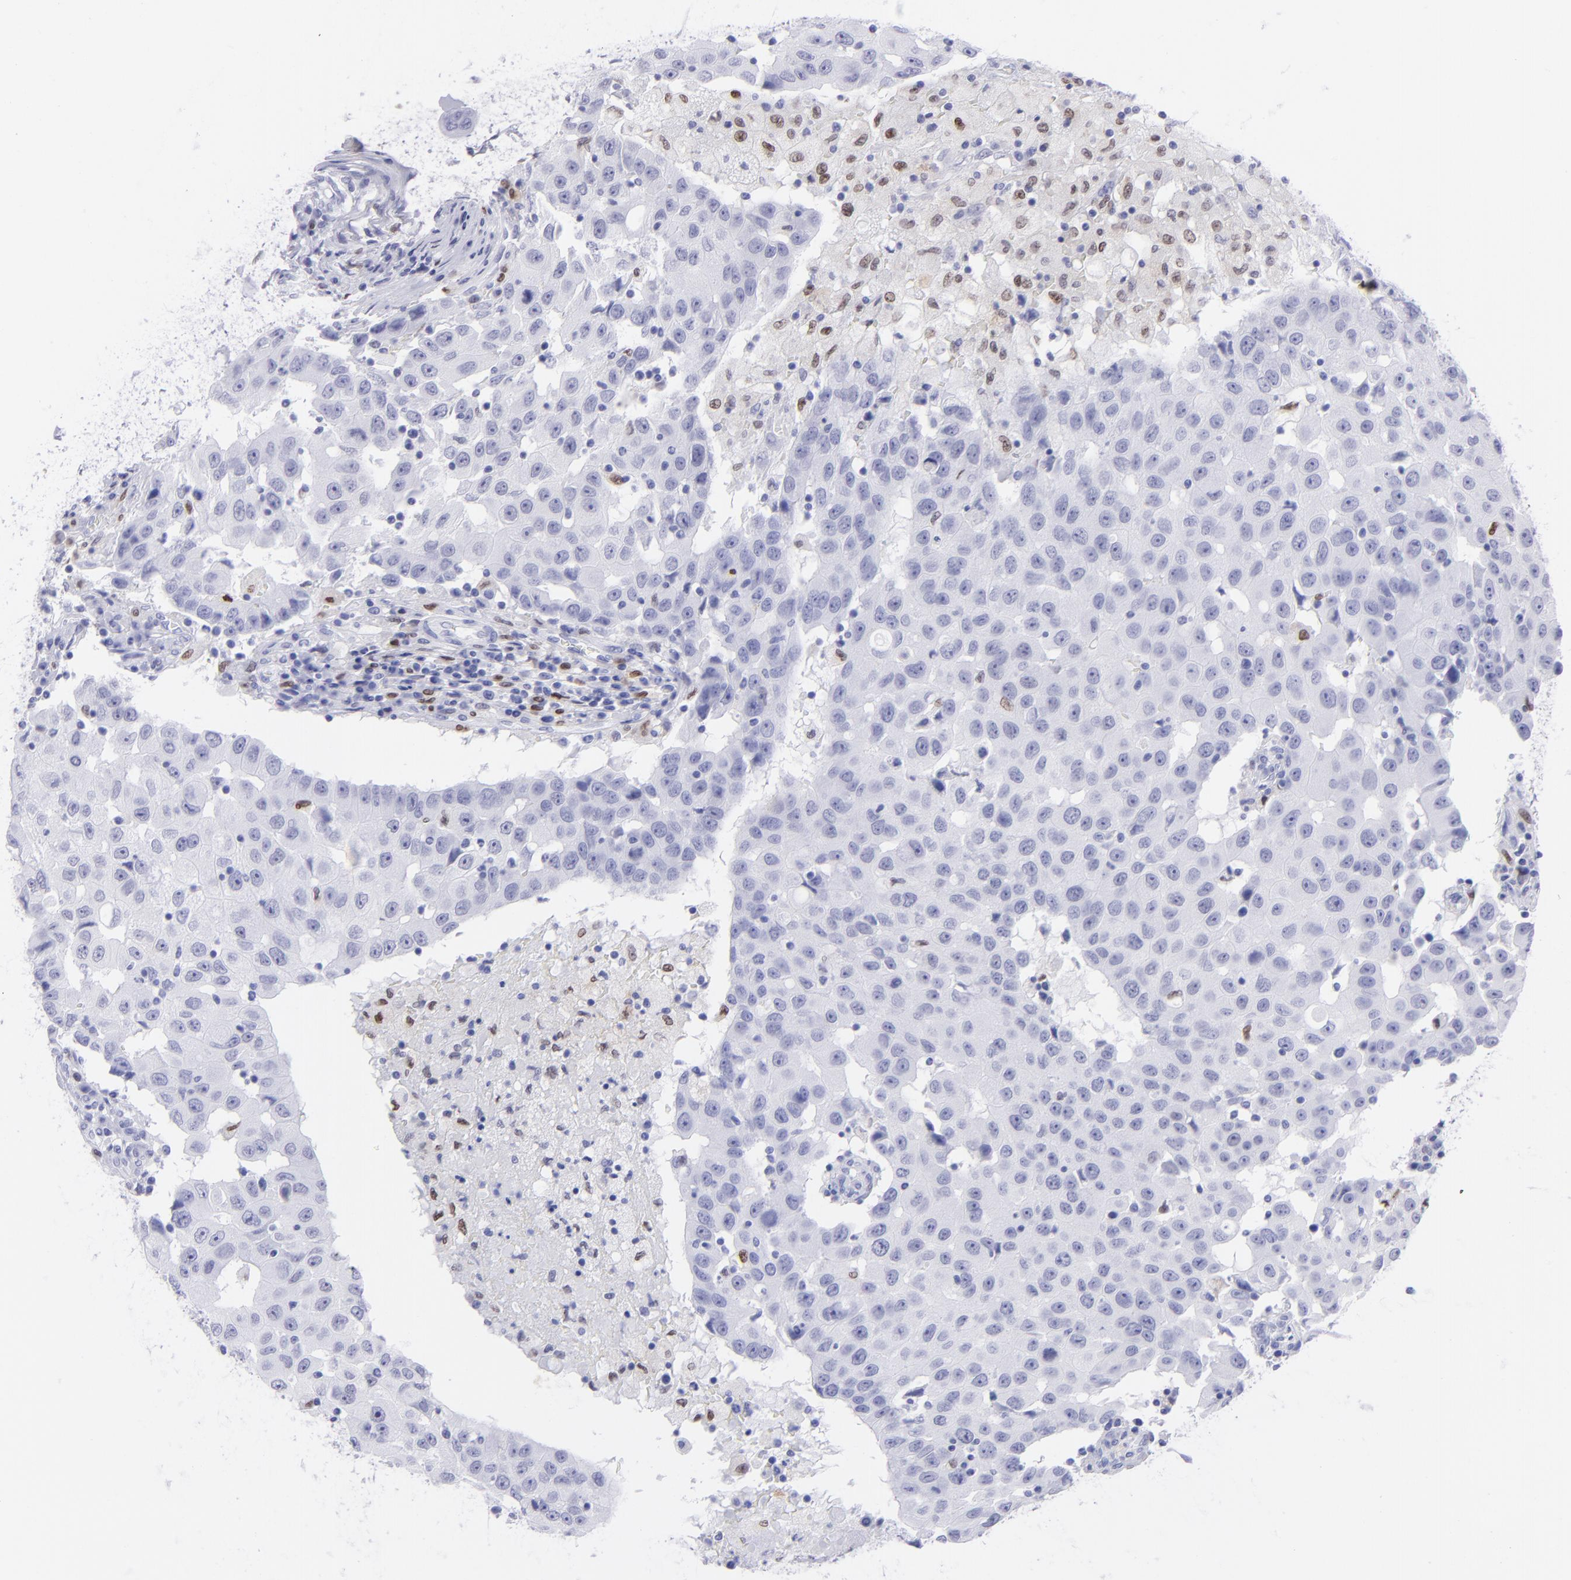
{"staining": {"intensity": "negative", "quantity": "none", "location": "none"}, "tissue": "breast cancer", "cell_type": "Tumor cells", "image_type": "cancer", "snomed": [{"axis": "morphology", "description": "Duct carcinoma"}, {"axis": "topography", "description": "Breast"}], "caption": "IHC photomicrograph of neoplastic tissue: breast cancer stained with DAB (3,3'-diaminobenzidine) reveals no significant protein staining in tumor cells.", "gene": "MITF", "patient": {"sex": "female", "age": 27}}